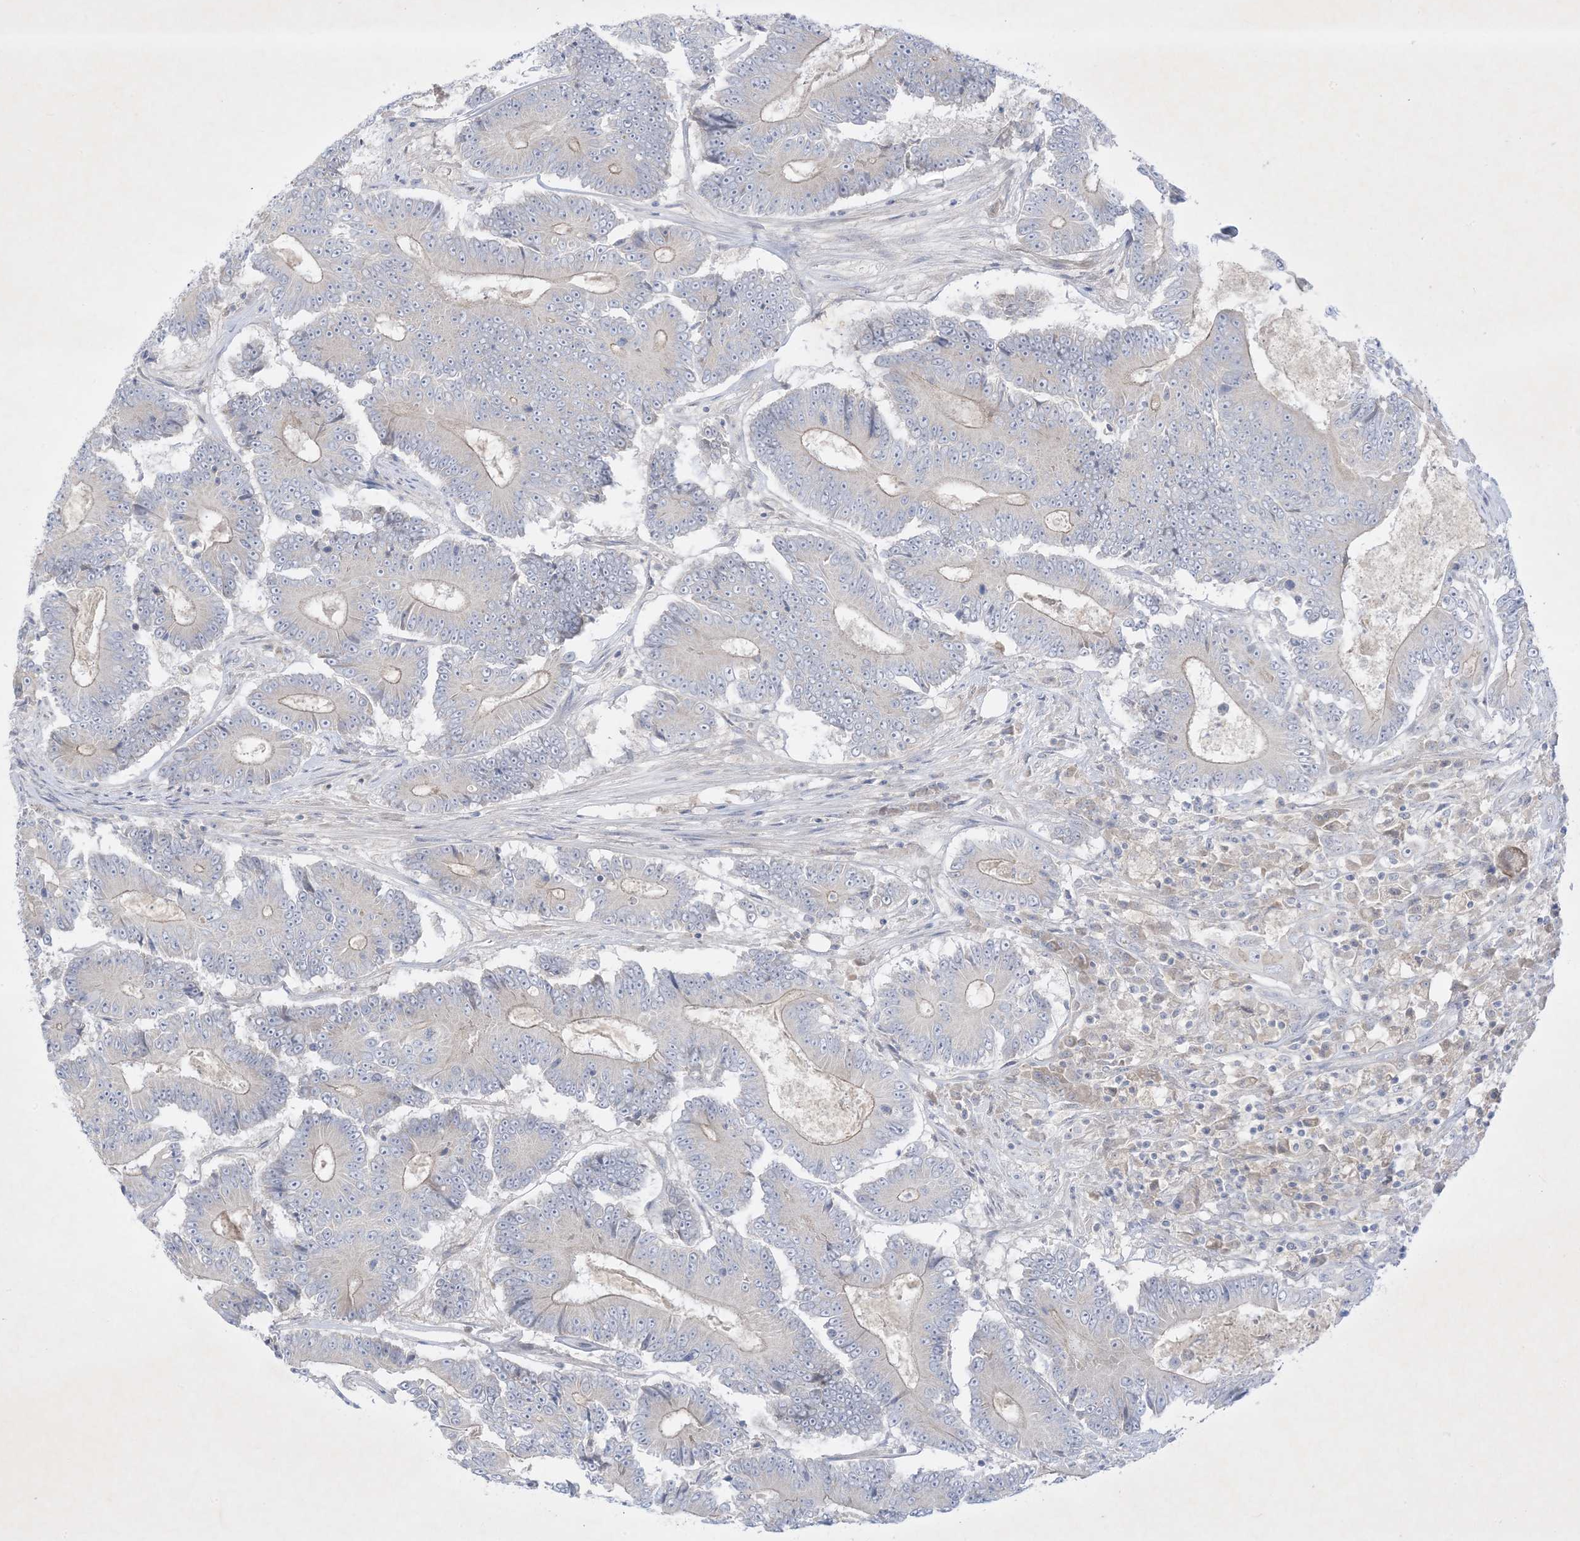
{"staining": {"intensity": "weak", "quantity": "<25%", "location": "cytoplasmic/membranous"}, "tissue": "colorectal cancer", "cell_type": "Tumor cells", "image_type": "cancer", "snomed": [{"axis": "morphology", "description": "Adenocarcinoma, NOS"}, {"axis": "topography", "description": "Colon"}], "caption": "High magnification brightfield microscopy of colorectal cancer (adenocarcinoma) stained with DAB (brown) and counterstained with hematoxylin (blue): tumor cells show no significant expression.", "gene": "PLEKHA3", "patient": {"sex": "male", "age": 83}}